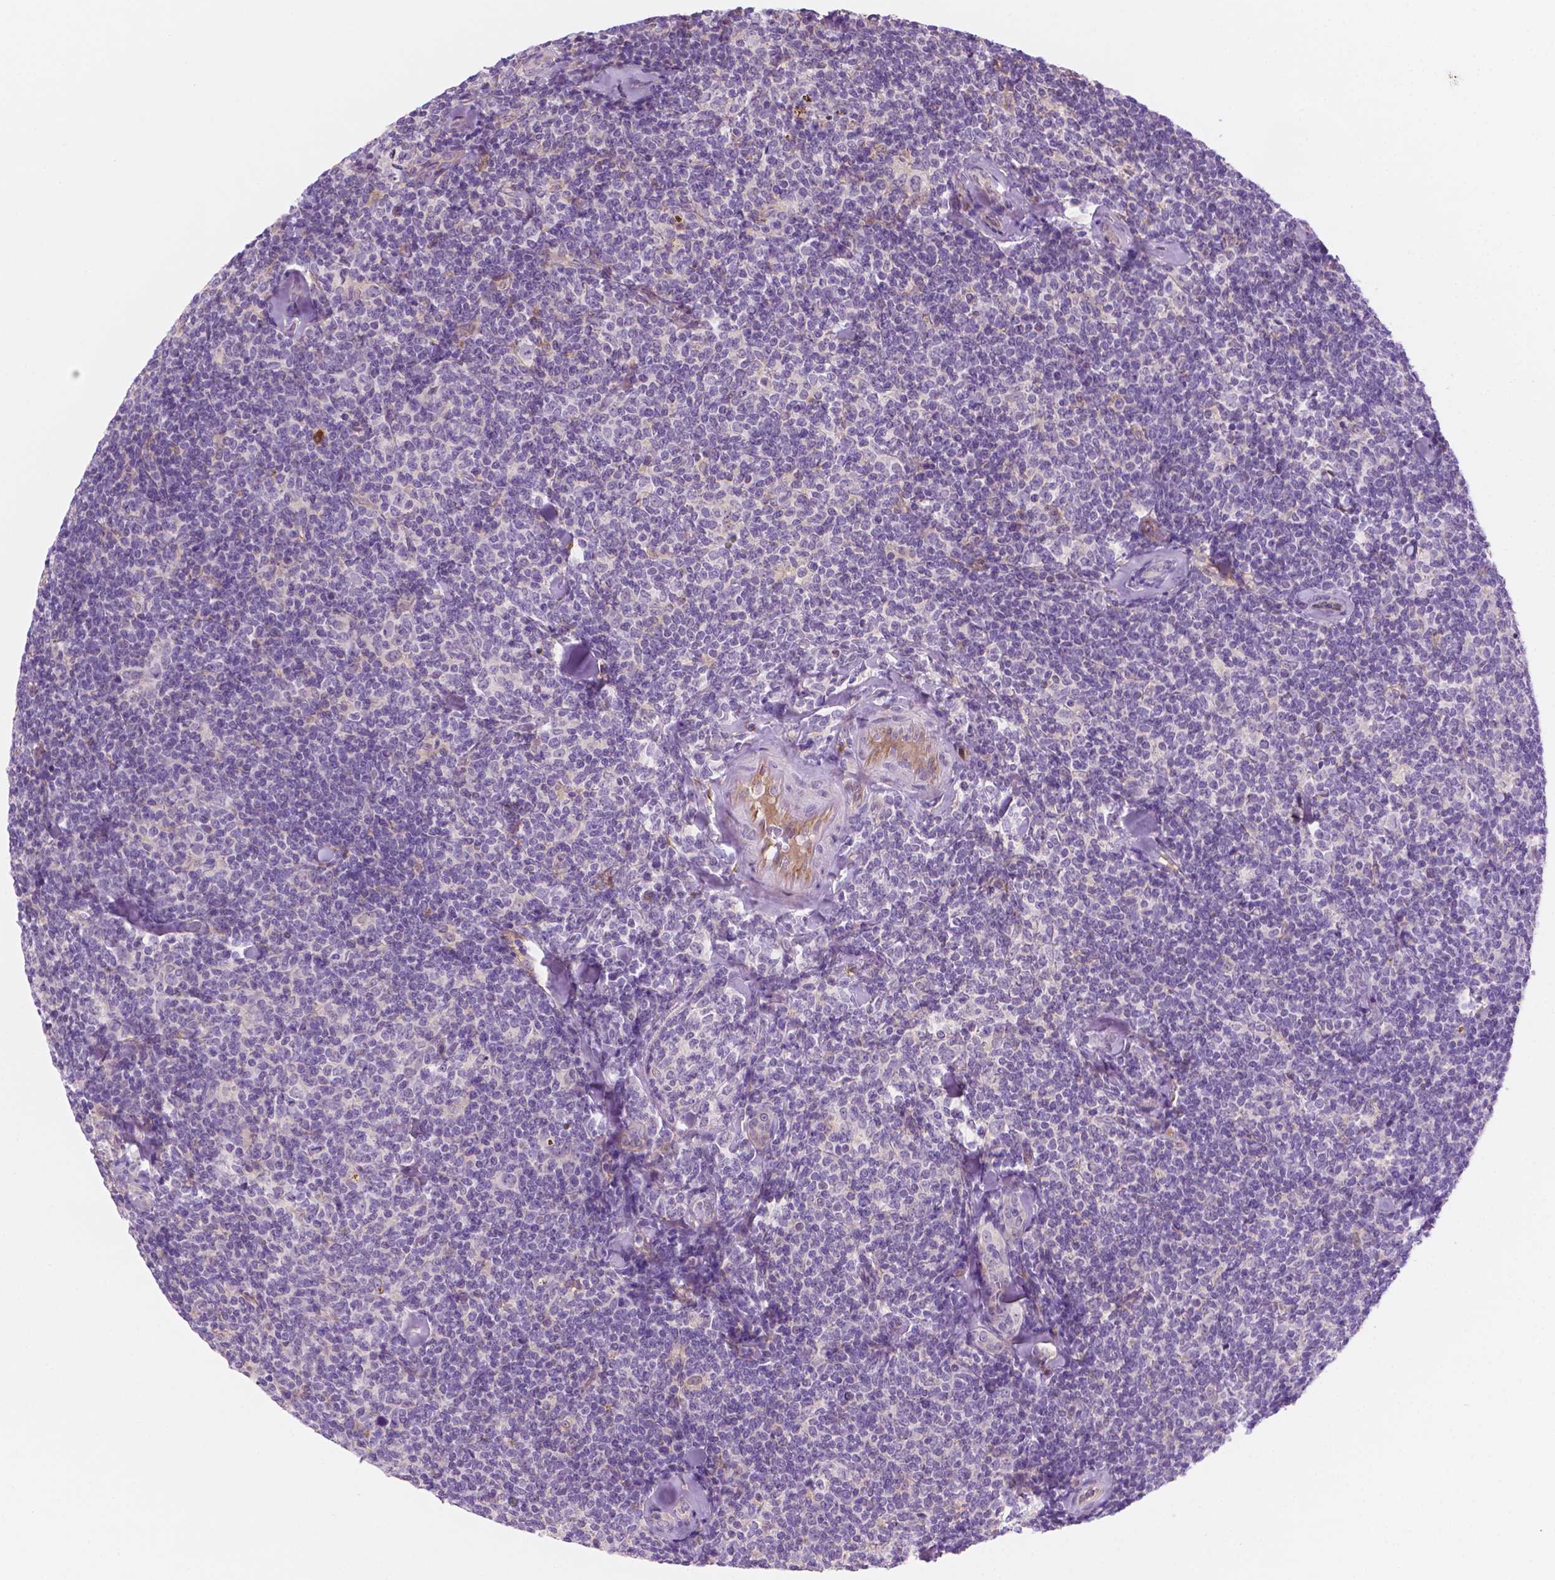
{"staining": {"intensity": "negative", "quantity": "none", "location": "none"}, "tissue": "lymphoma", "cell_type": "Tumor cells", "image_type": "cancer", "snomed": [{"axis": "morphology", "description": "Malignant lymphoma, non-Hodgkin's type, Low grade"}, {"axis": "topography", "description": "Lymph node"}], "caption": "The photomicrograph demonstrates no staining of tumor cells in low-grade malignant lymphoma, non-Hodgkin's type.", "gene": "EPPK1", "patient": {"sex": "female", "age": 56}}